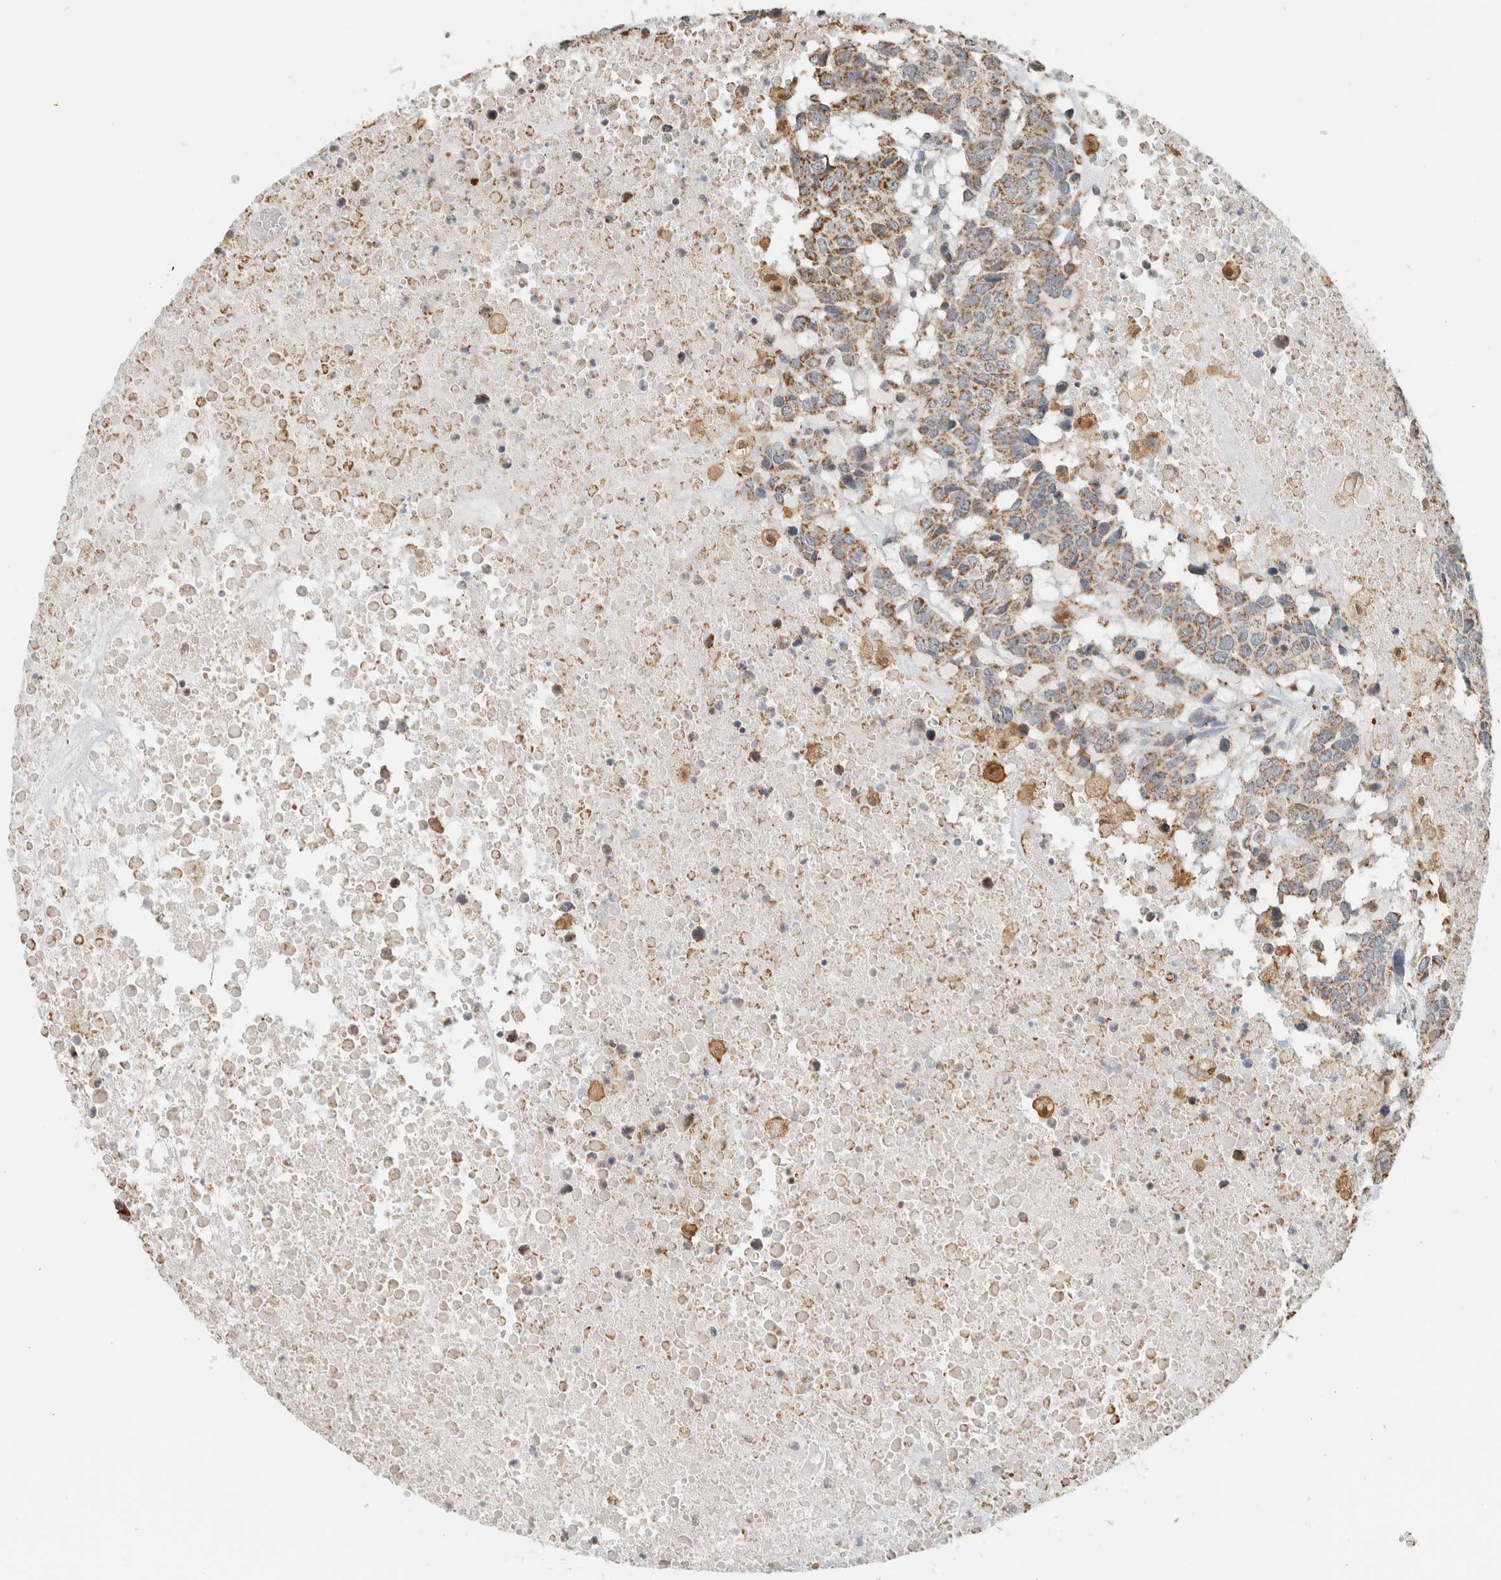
{"staining": {"intensity": "weak", "quantity": ">75%", "location": "cytoplasmic/membranous"}, "tissue": "head and neck cancer", "cell_type": "Tumor cells", "image_type": "cancer", "snomed": [{"axis": "morphology", "description": "Squamous cell carcinoma, NOS"}, {"axis": "topography", "description": "Head-Neck"}], "caption": "DAB immunohistochemical staining of human head and neck cancer (squamous cell carcinoma) demonstrates weak cytoplasmic/membranous protein positivity in approximately >75% of tumor cells. (DAB IHC with brightfield microscopy, high magnification).", "gene": "CAPG", "patient": {"sex": "male", "age": 66}}